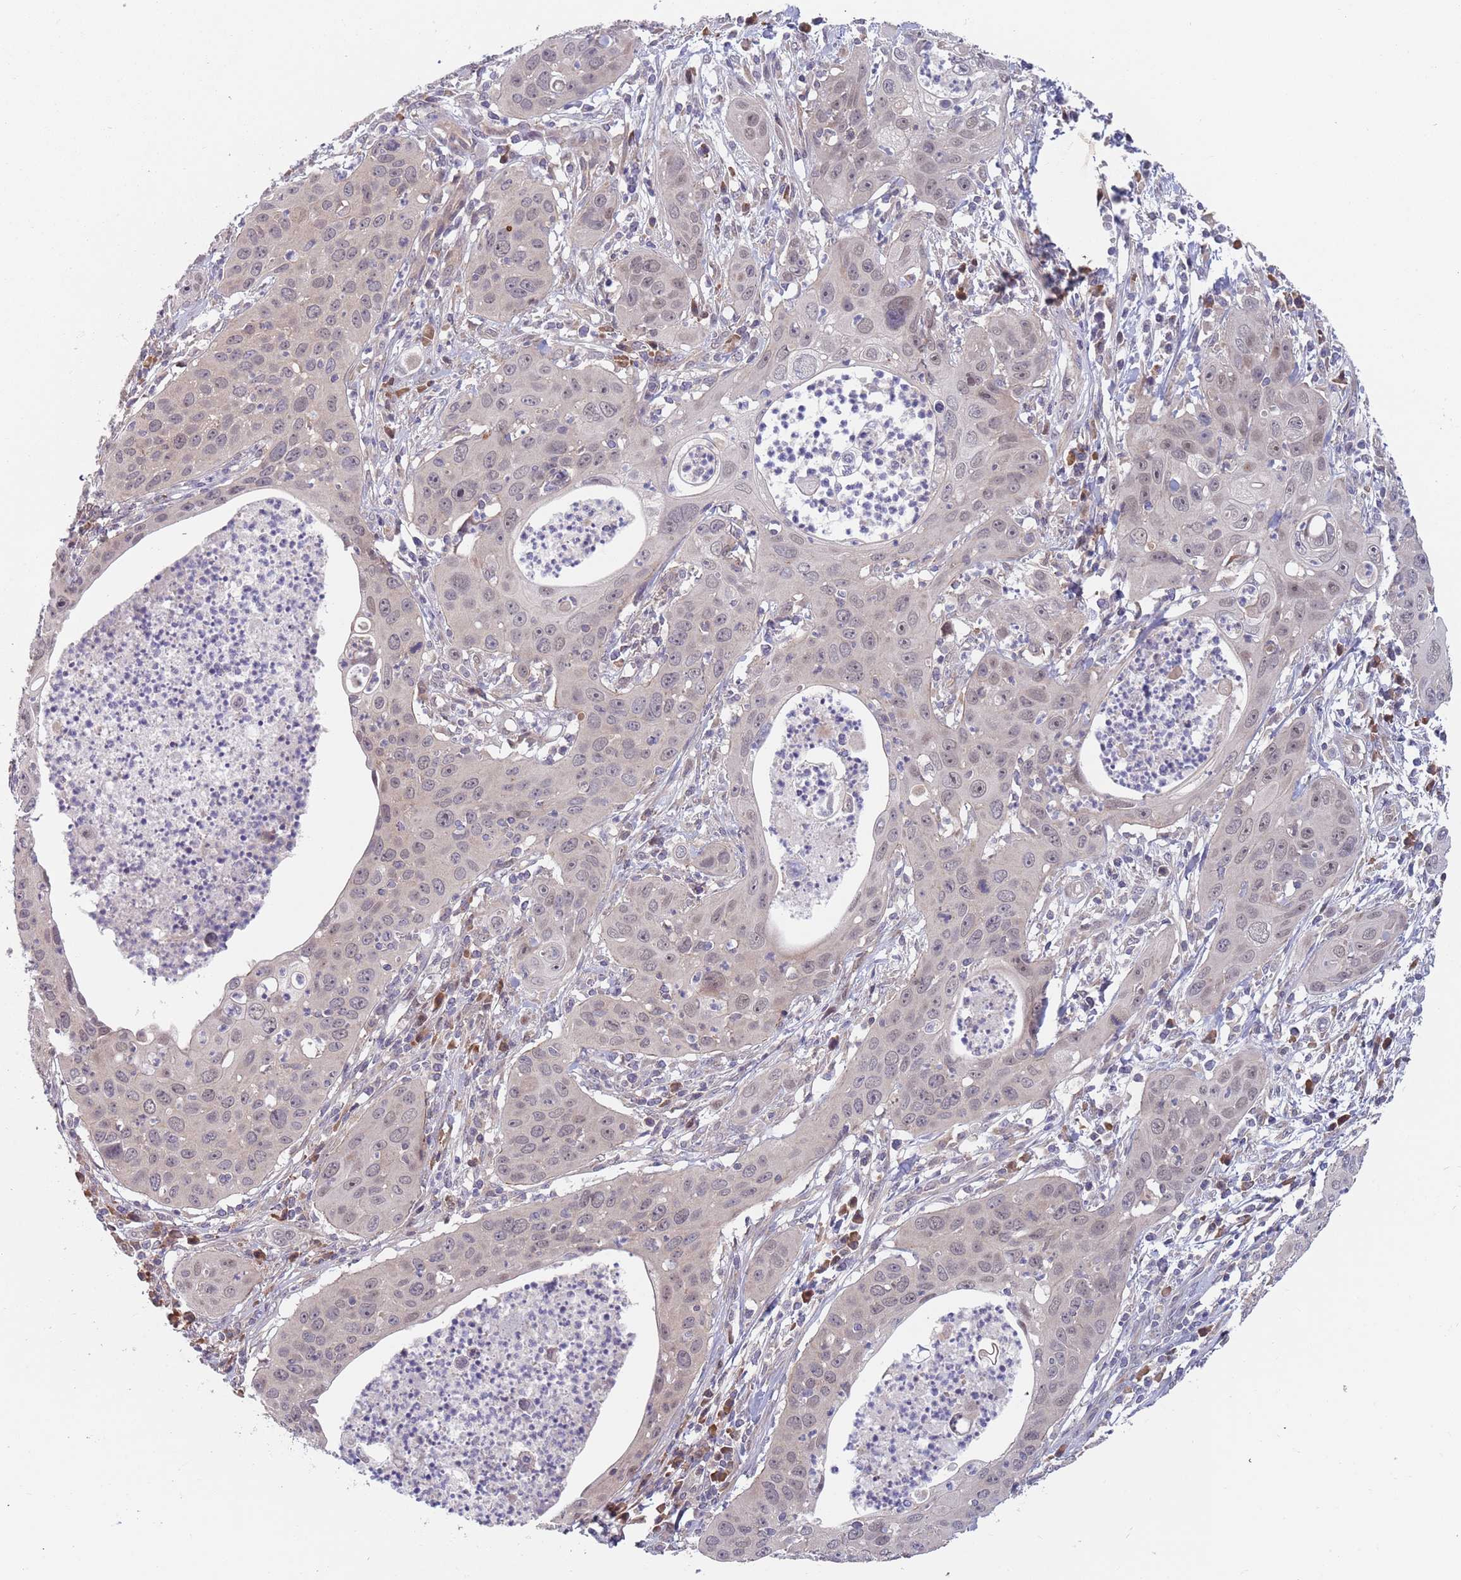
{"staining": {"intensity": "weak", "quantity": "<25%", "location": "nuclear"}, "tissue": "cervical cancer", "cell_type": "Tumor cells", "image_type": "cancer", "snomed": [{"axis": "morphology", "description": "Squamous cell carcinoma, NOS"}, {"axis": "topography", "description": "Cervix"}], "caption": "Immunohistochemistry (IHC) of squamous cell carcinoma (cervical) shows no staining in tumor cells.", "gene": "ZNF140", "patient": {"sex": "female", "age": 36}}